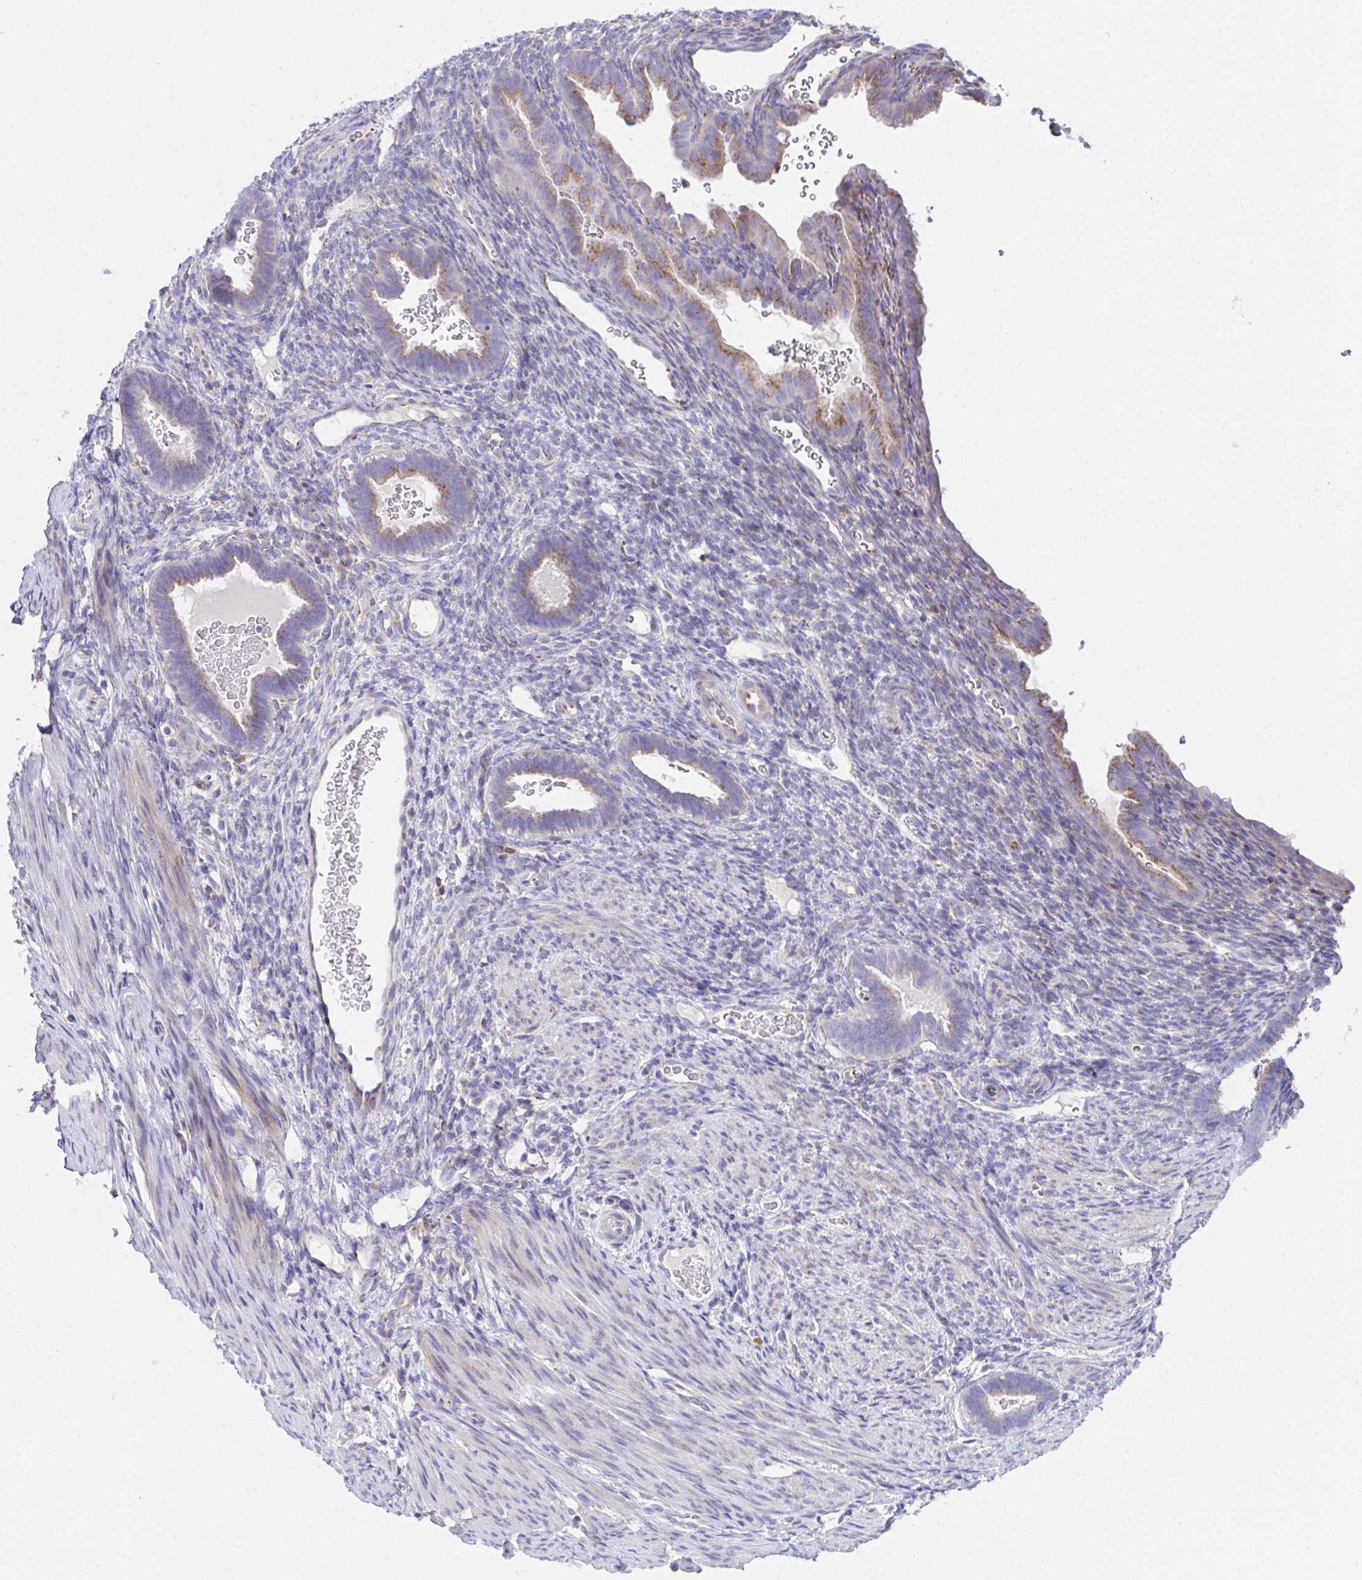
{"staining": {"intensity": "negative", "quantity": "none", "location": "none"}, "tissue": "endometrium", "cell_type": "Cells in endometrial stroma", "image_type": "normal", "snomed": [{"axis": "morphology", "description": "Normal tissue, NOS"}, {"axis": "topography", "description": "Endometrium"}], "caption": "There is no significant staining in cells in endometrial stroma of endometrium. (Stains: DAB (3,3'-diaminobenzidine) immunohistochemistry with hematoxylin counter stain, Microscopy: brightfield microscopy at high magnification).", "gene": "MIA3", "patient": {"sex": "female", "age": 34}}